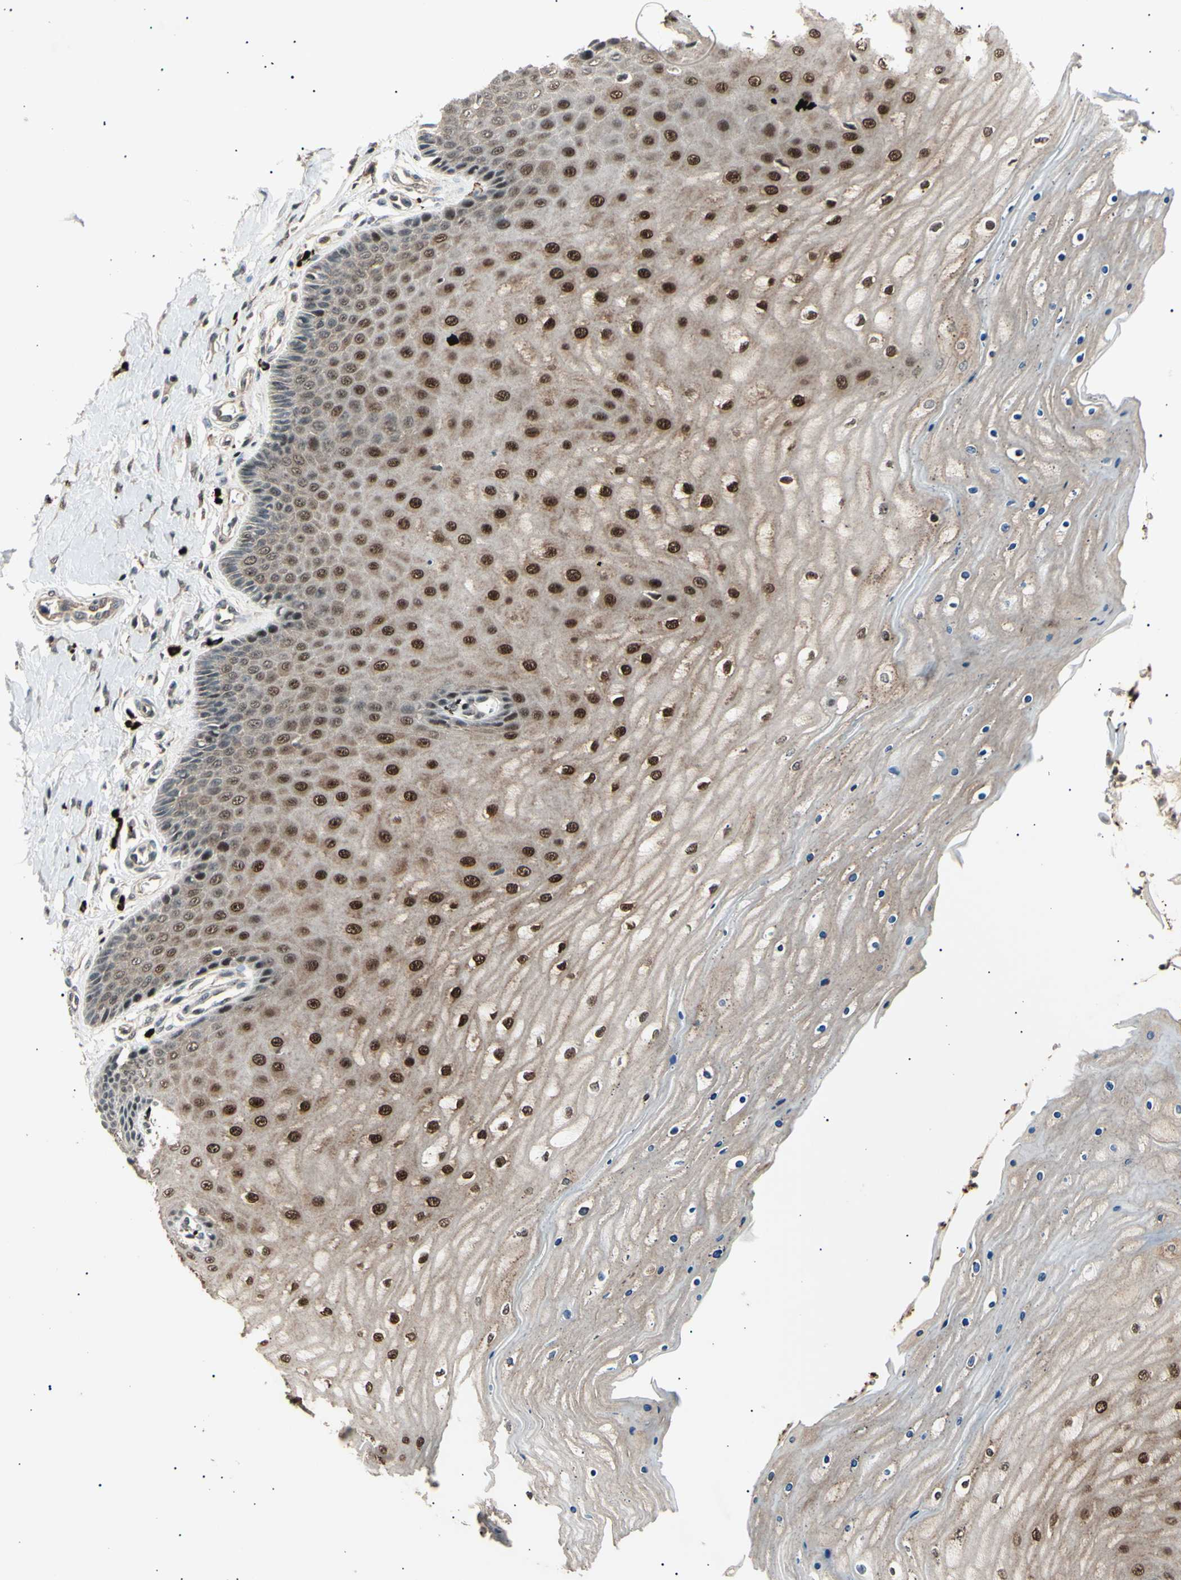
{"staining": {"intensity": "weak", "quantity": ">75%", "location": "cytoplasmic/membranous,nuclear"}, "tissue": "cervix", "cell_type": "Glandular cells", "image_type": "normal", "snomed": [{"axis": "morphology", "description": "Normal tissue, NOS"}, {"axis": "topography", "description": "Cervix"}], "caption": "IHC (DAB) staining of benign human cervix shows weak cytoplasmic/membranous,nuclear protein expression in about >75% of glandular cells.", "gene": "NUAK2", "patient": {"sex": "female", "age": 55}}